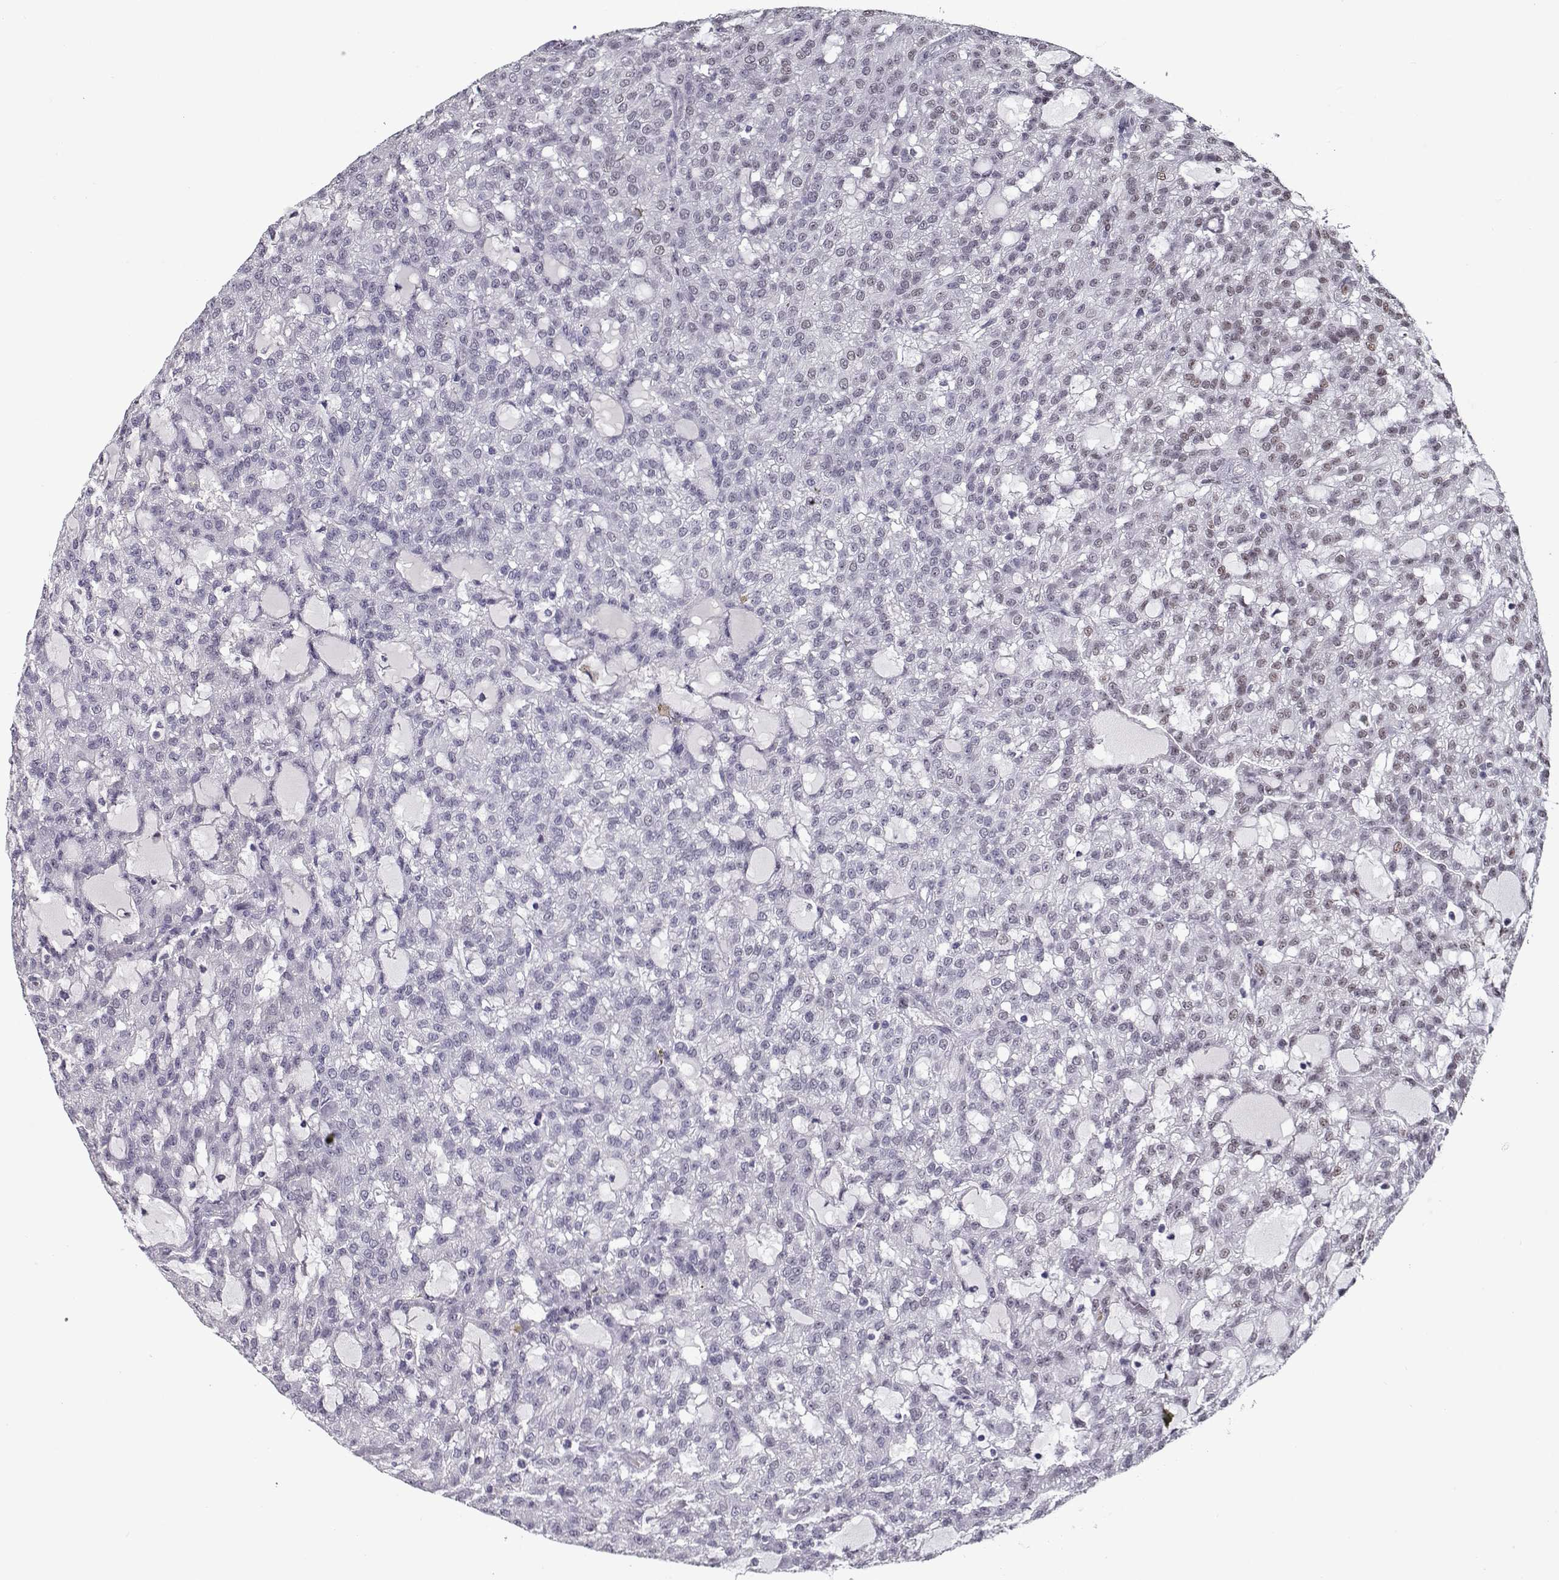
{"staining": {"intensity": "negative", "quantity": "none", "location": "none"}, "tissue": "renal cancer", "cell_type": "Tumor cells", "image_type": "cancer", "snomed": [{"axis": "morphology", "description": "Adenocarcinoma, NOS"}, {"axis": "topography", "description": "Kidney"}], "caption": "This is an IHC histopathology image of human adenocarcinoma (renal). There is no positivity in tumor cells.", "gene": "PRMT8", "patient": {"sex": "male", "age": 63}}